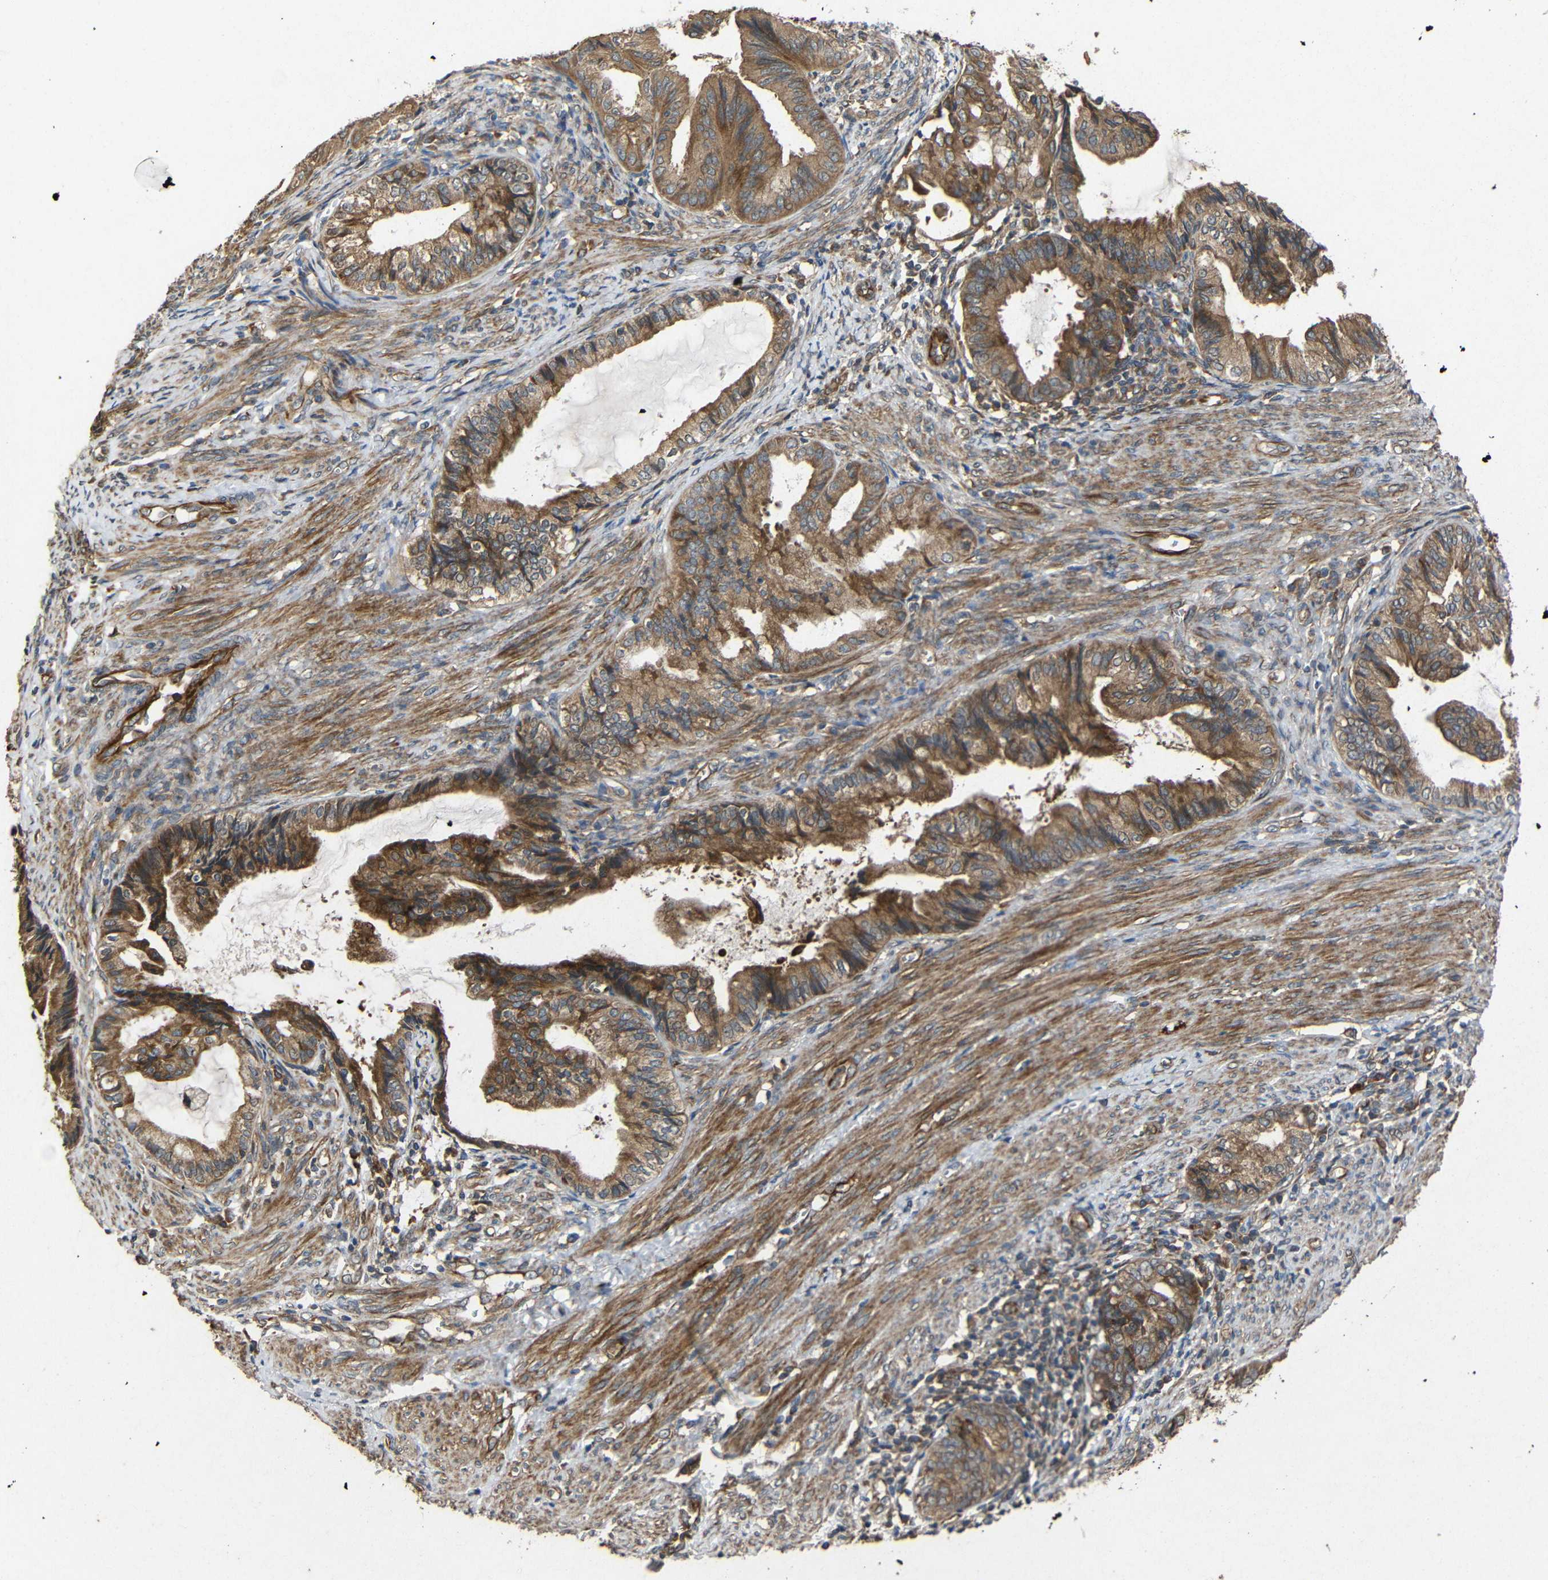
{"staining": {"intensity": "moderate", "quantity": ">75%", "location": "cytoplasmic/membranous"}, "tissue": "endometrial cancer", "cell_type": "Tumor cells", "image_type": "cancer", "snomed": [{"axis": "morphology", "description": "Adenocarcinoma, NOS"}, {"axis": "topography", "description": "Endometrium"}], "caption": "A histopathology image showing moderate cytoplasmic/membranous positivity in approximately >75% of tumor cells in adenocarcinoma (endometrial), as visualized by brown immunohistochemical staining.", "gene": "EIF2S1", "patient": {"sex": "female", "age": 86}}